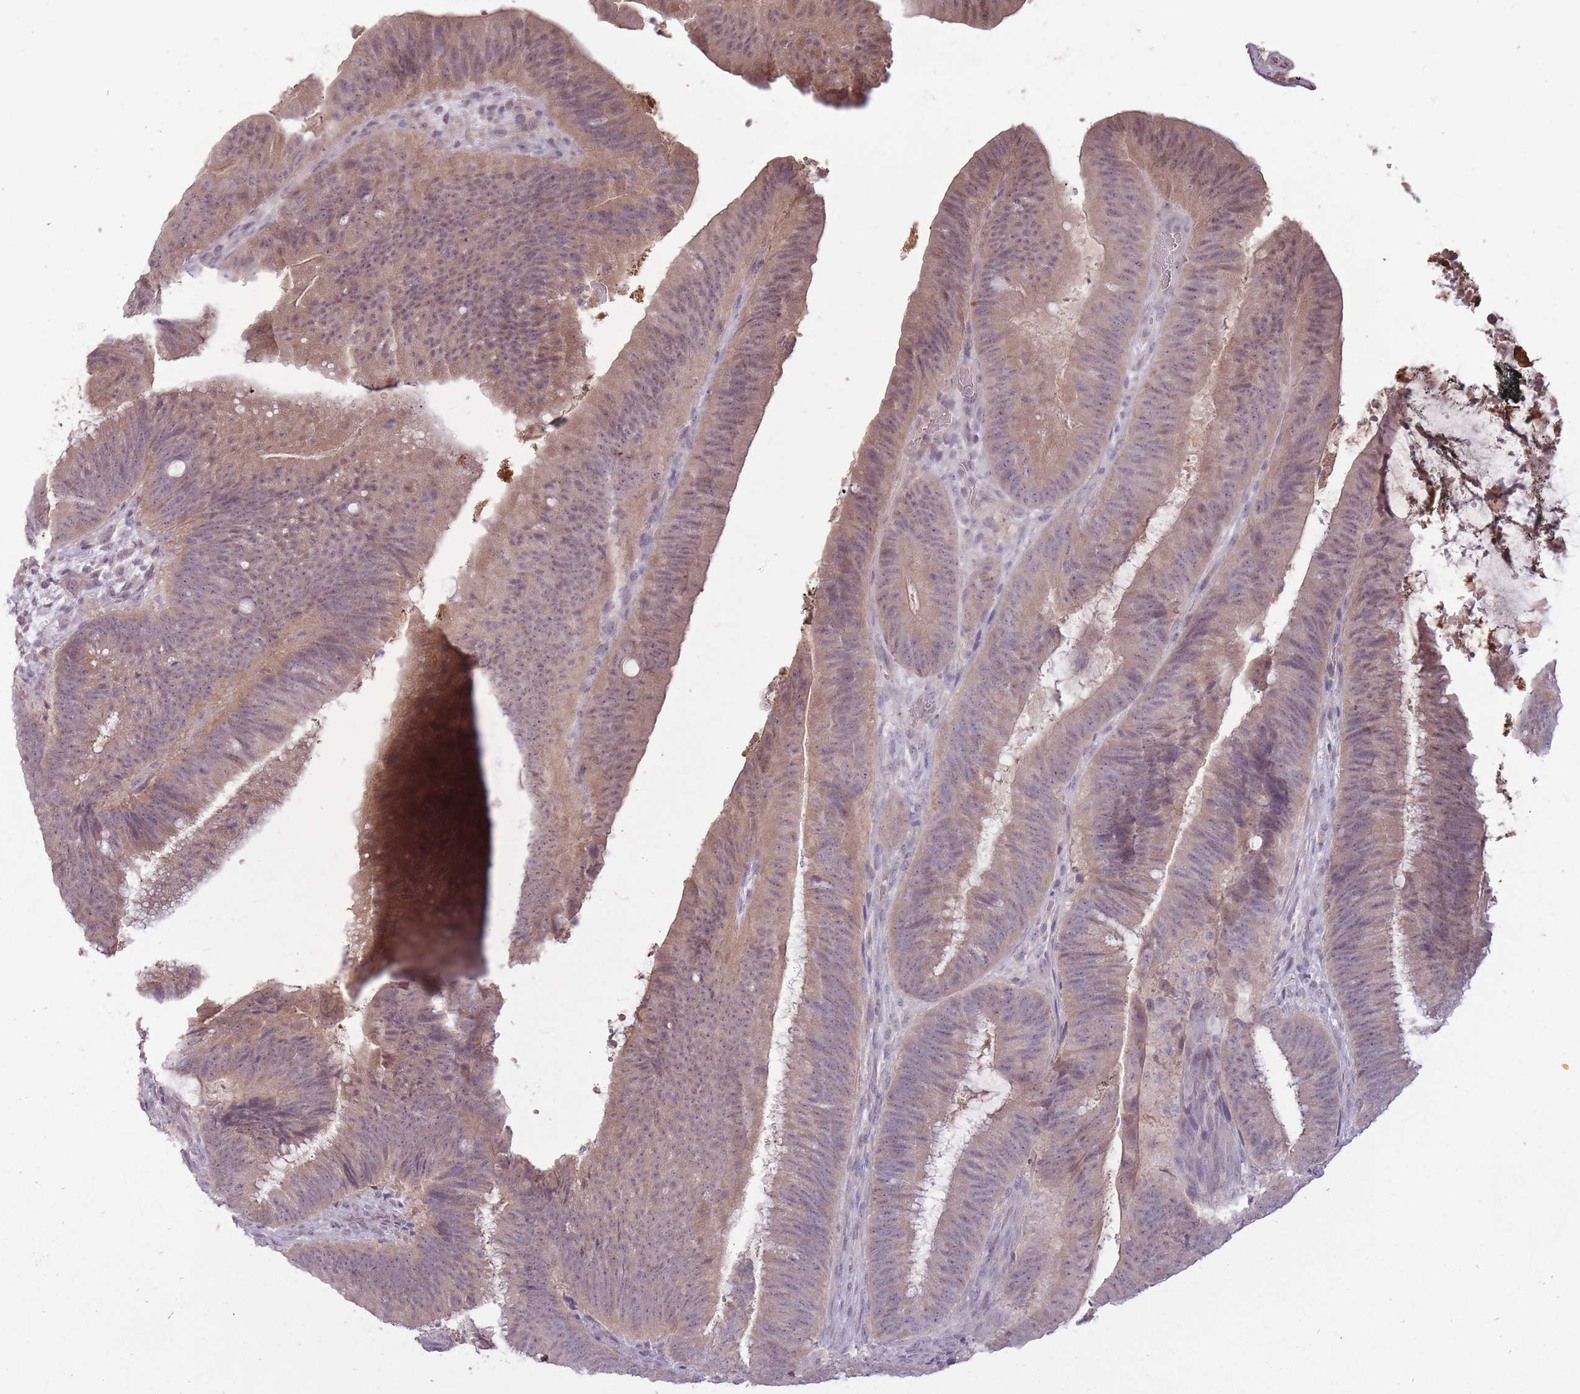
{"staining": {"intensity": "weak", "quantity": "25%-75%", "location": "cytoplasmic/membranous,nuclear"}, "tissue": "colorectal cancer", "cell_type": "Tumor cells", "image_type": "cancer", "snomed": [{"axis": "morphology", "description": "Adenocarcinoma, NOS"}, {"axis": "topography", "description": "Colon"}], "caption": "This image exhibits colorectal cancer stained with immunohistochemistry to label a protein in brown. The cytoplasmic/membranous and nuclear of tumor cells show weak positivity for the protein. Nuclei are counter-stained blue.", "gene": "LRATD2", "patient": {"sex": "female", "age": 43}}